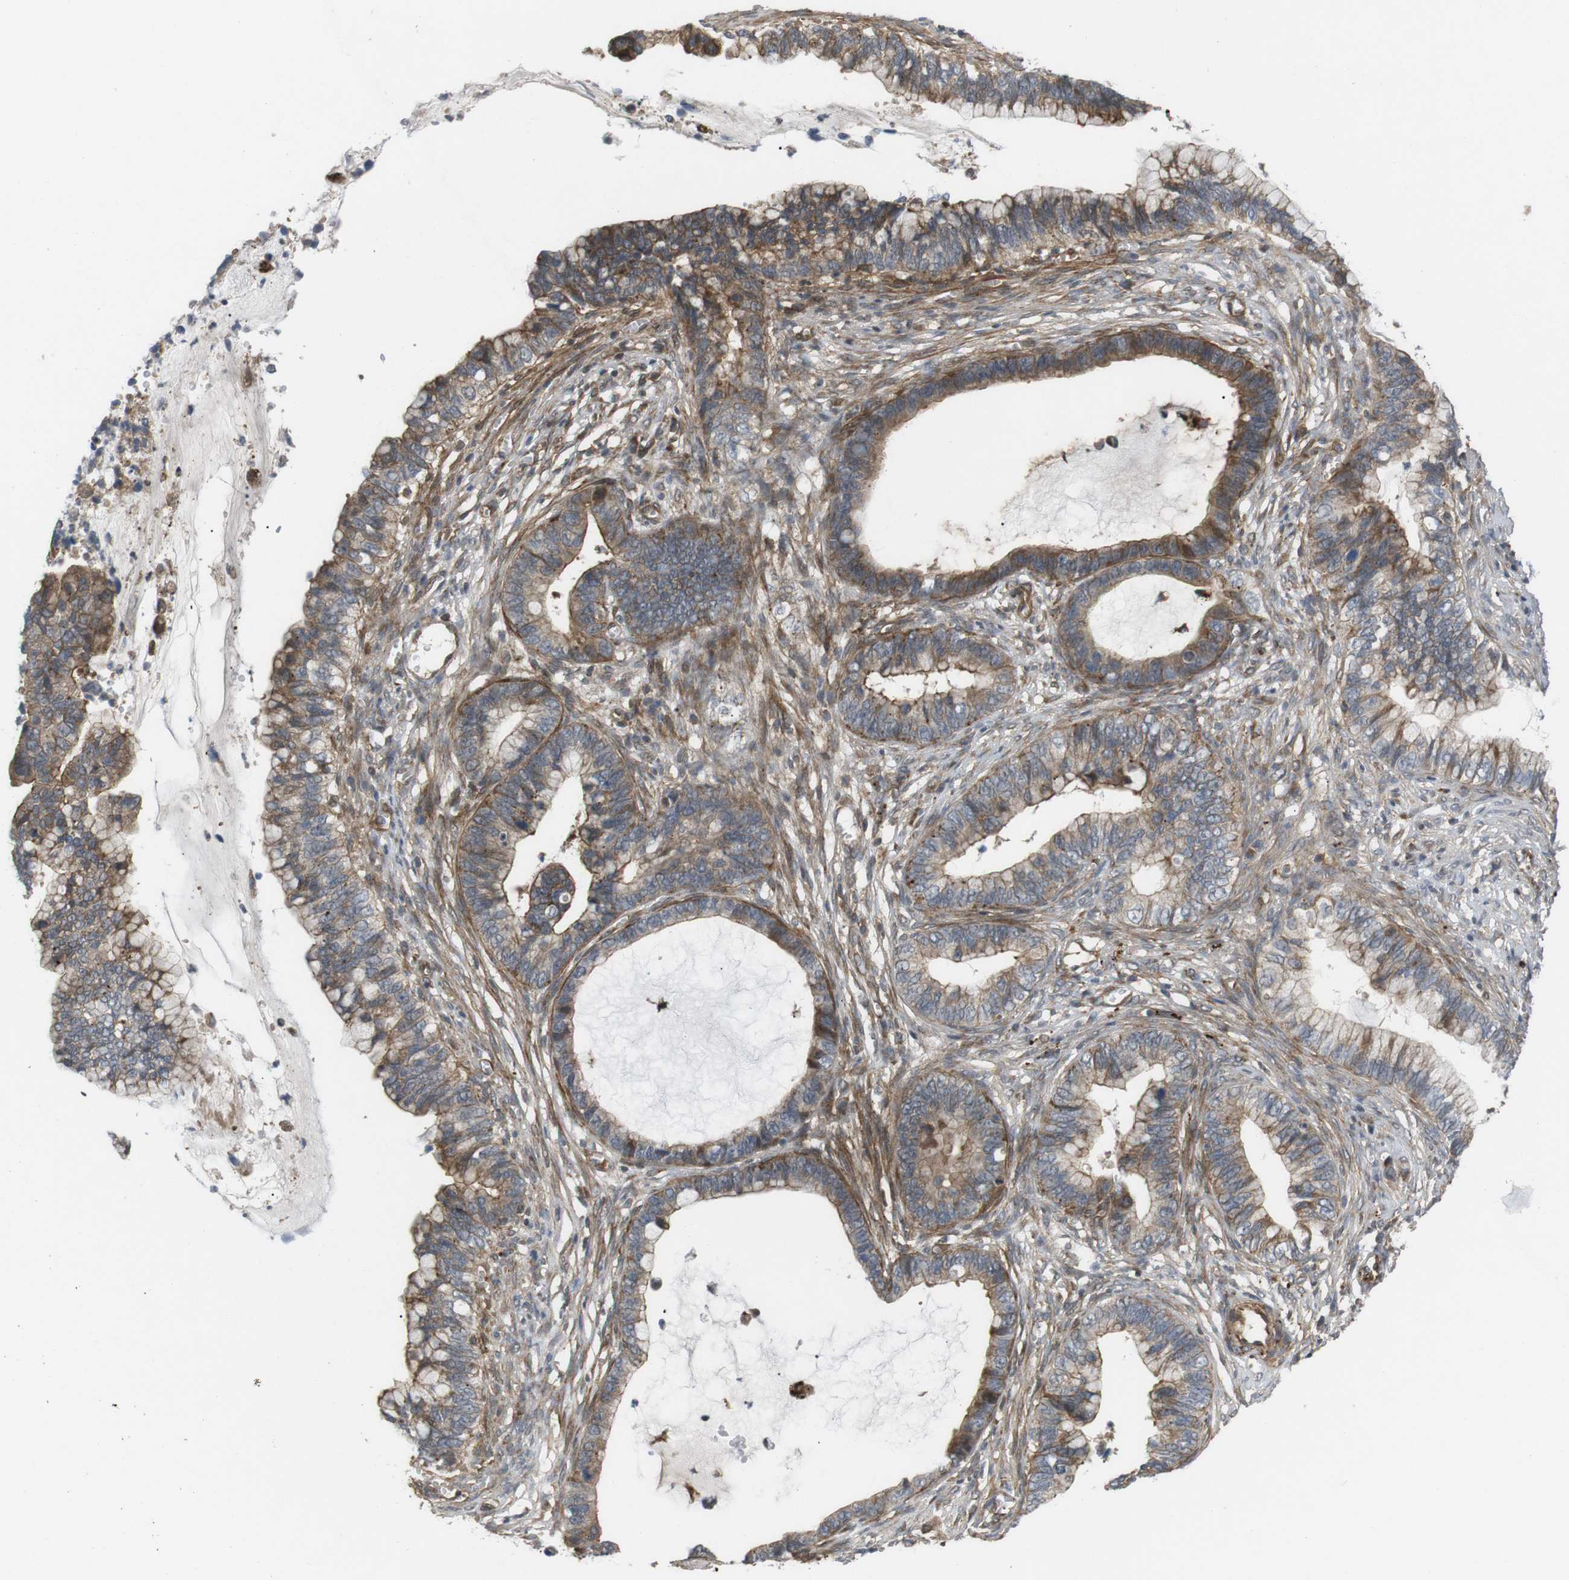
{"staining": {"intensity": "moderate", "quantity": "25%-75%", "location": "cytoplasmic/membranous"}, "tissue": "cervical cancer", "cell_type": "Tumor cells", "image_type": "cancer", "snomed": [{"axis": "morphology", "description": "Adenocarcinoma, NOS"}, {"axis": "topography", "description": "Cervix"}], "caption": "IHC (DAB (3,3'-diaminobenzidine)) staining of human cervical cancer exhibits moderate cytoplasmic/membranous protein positivity in about 25%-75% of tumor cells.", "gene": "KANK2", "patient": {"sex": "female", "age": 44}}